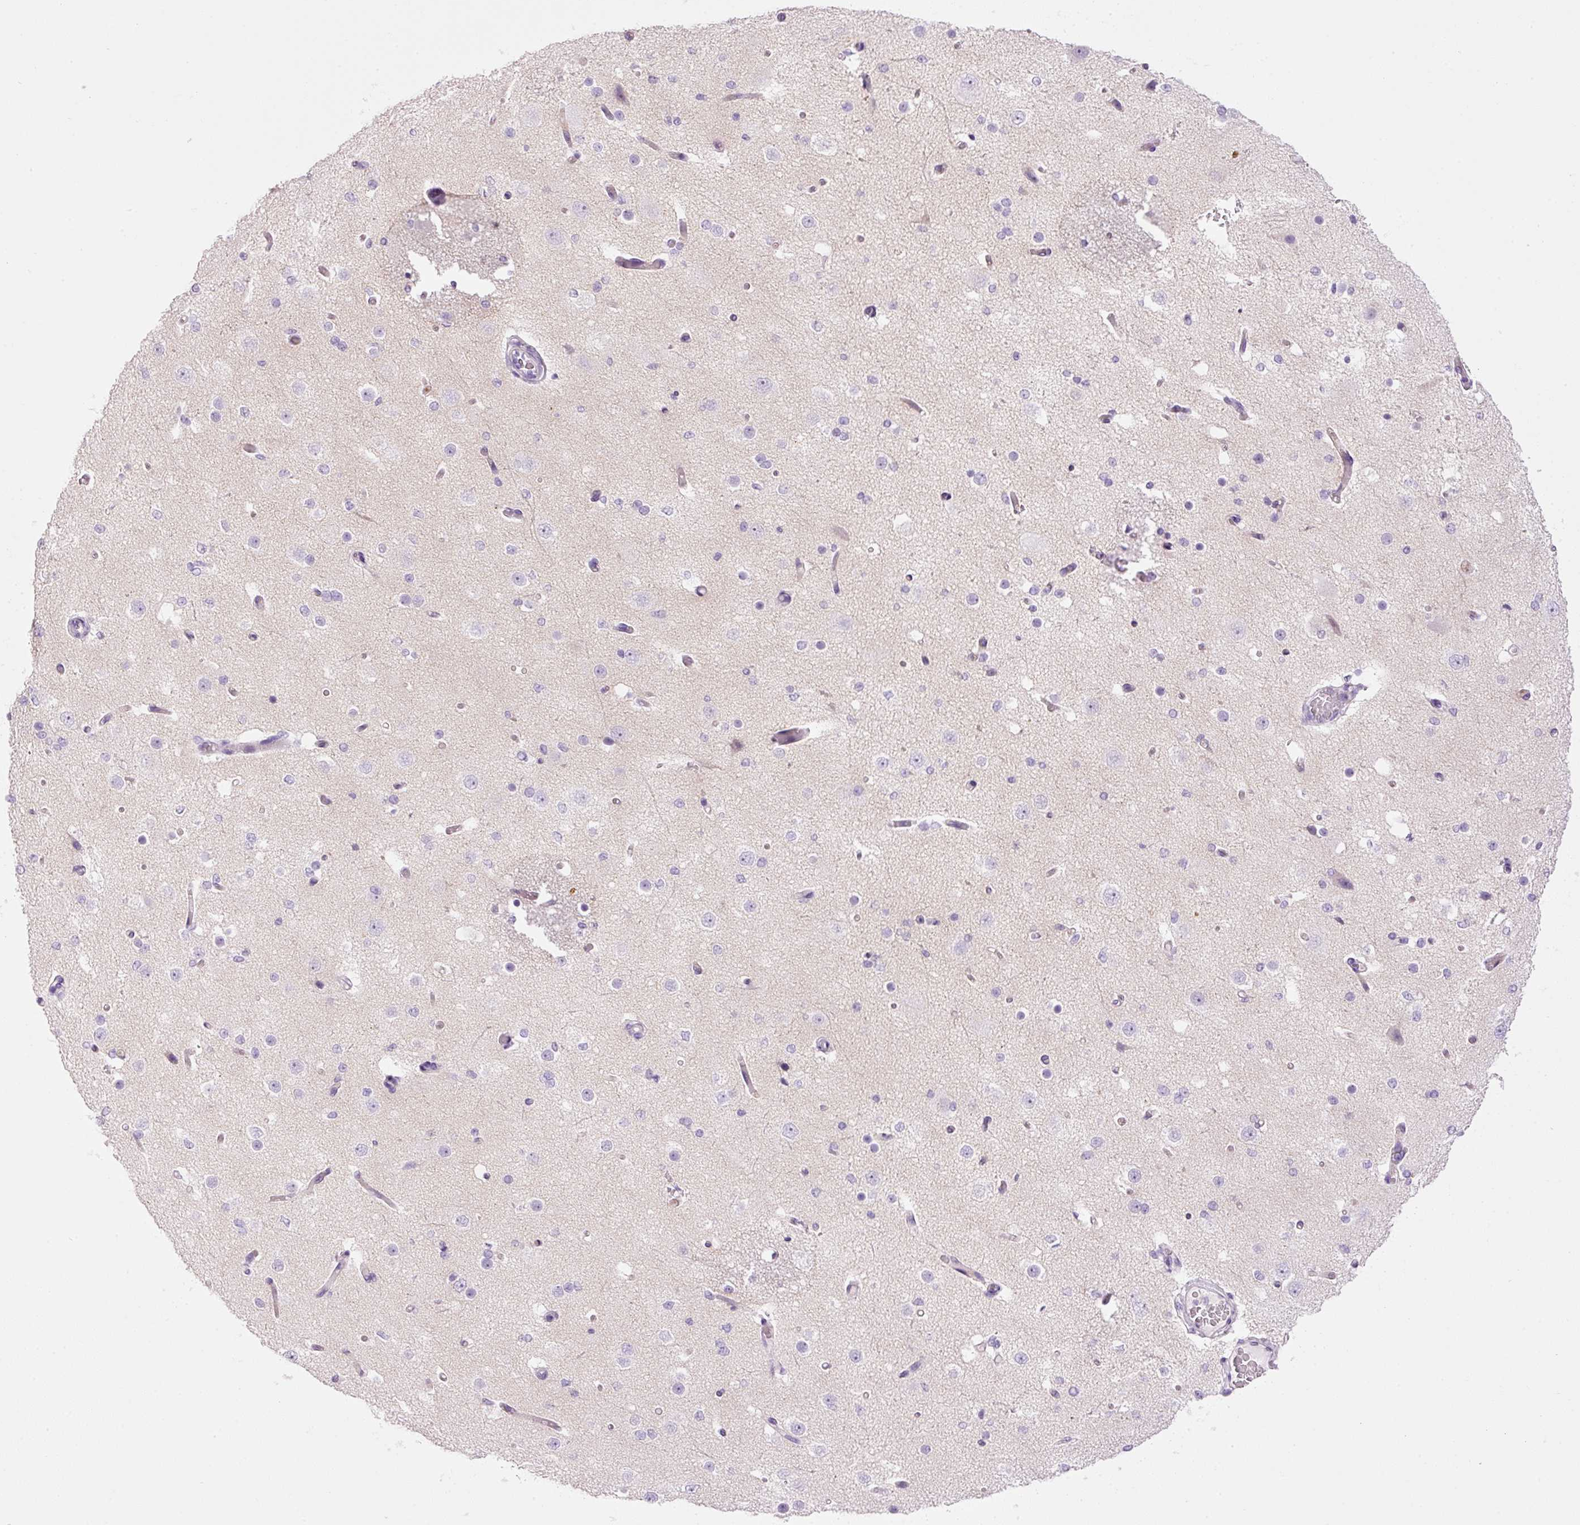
{"staining": {"intensity": "negative", "quantity": "none", "location": "none"}, "tissue": "cerebral cortex", "cell_type": "Endothelial cells", "image_type": "normal", "snomed": [{"axis": "morphology", "description": "Normal tissue, NOS"}, {"axis": "morphology", "description": "Inflammation, NOS"}, {"axis": "topography", "description": "Cerebral cortex"}], "caption": "High power microscopy histopathology image of an immunohistochemistry histopathology image of benign cerebral cortex, revealing no significant staining in endothelial cells.", "gene": "CARD16", "patient": {"sex": "male", "age": 6}}